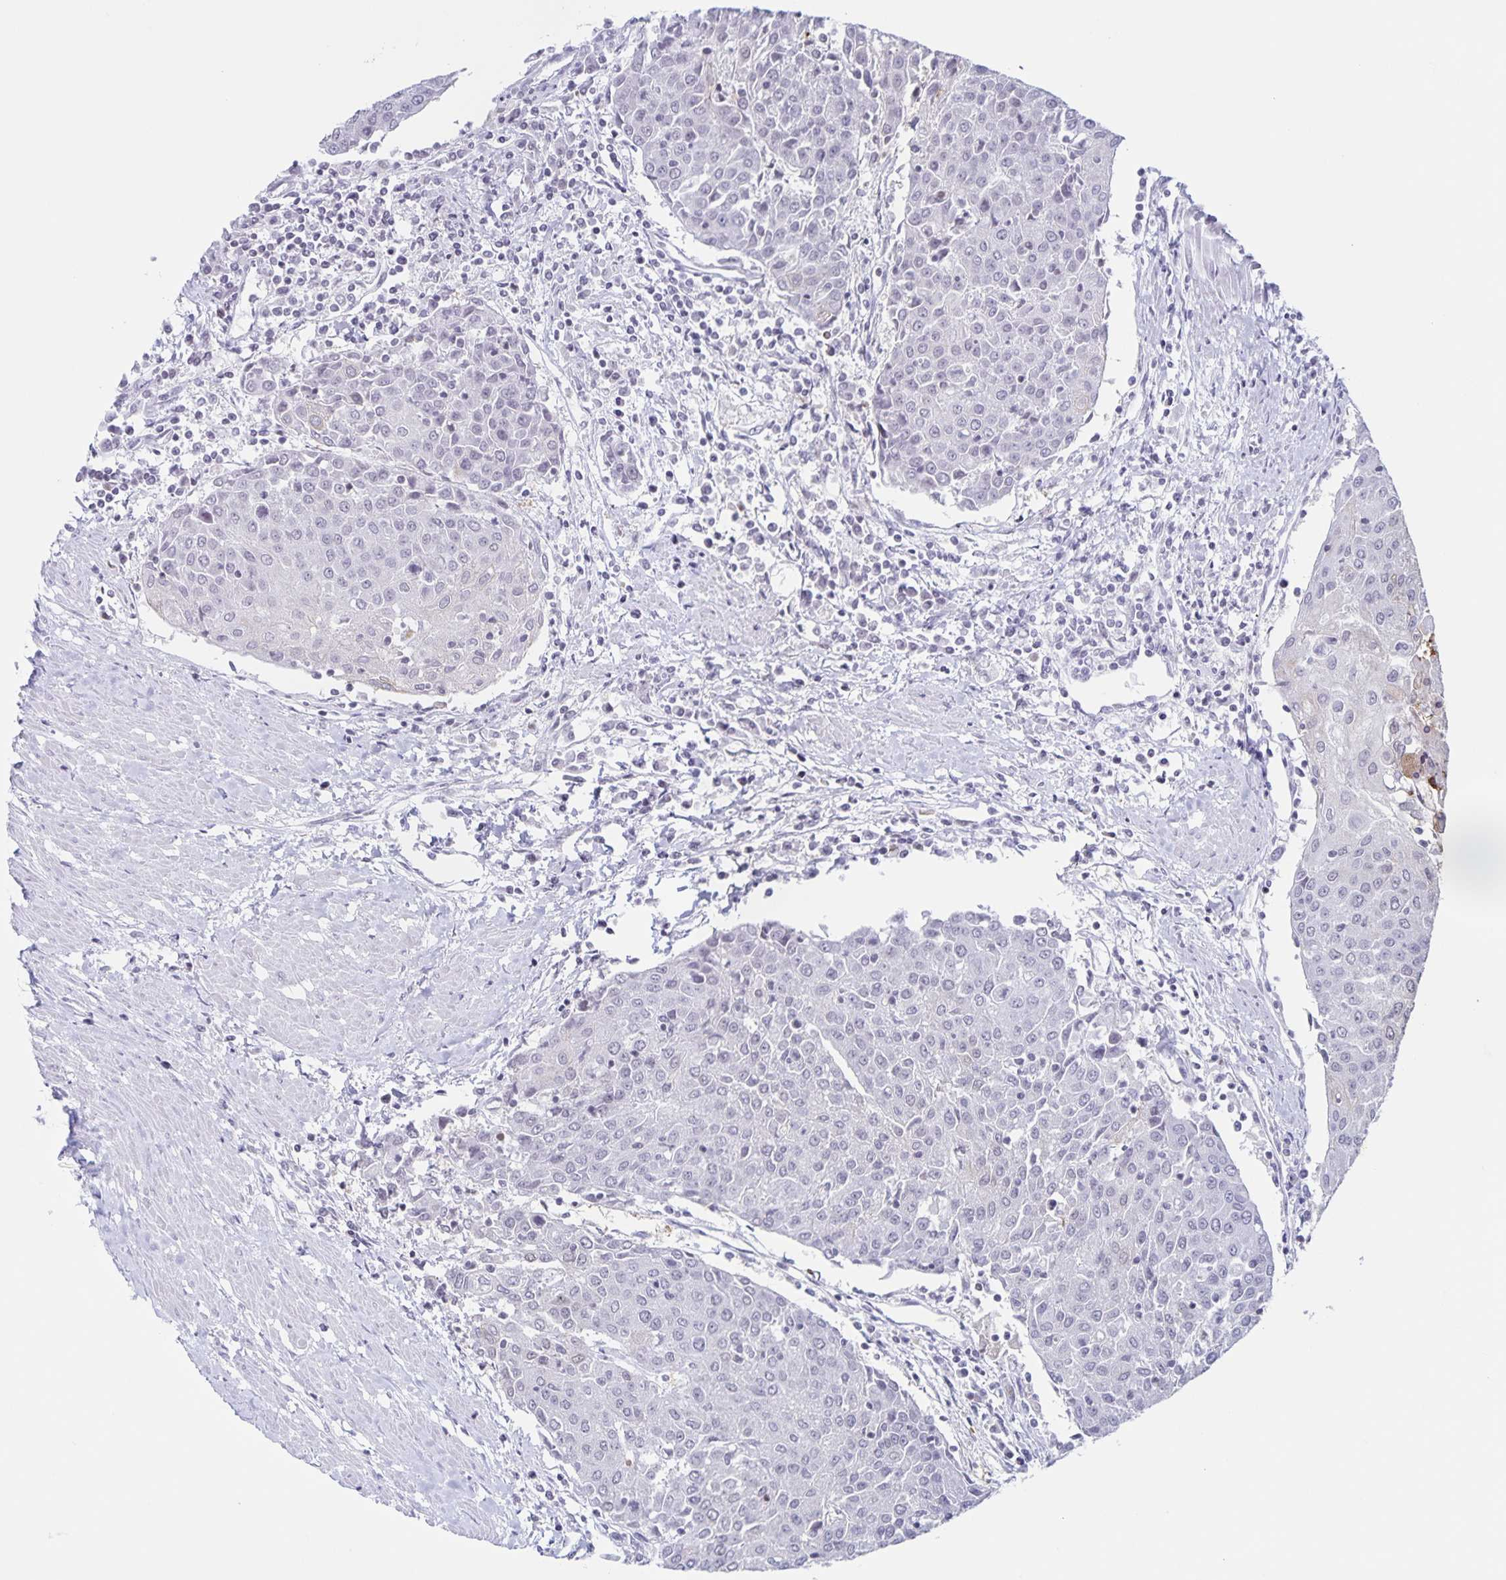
{"staining": {"intensity": "negative", "quantity": "none", "location": "none"}, "tissue": "urothelial cancer", "cell_type": "Tumor cells", "image_type": "cancer", "snomed": [{"axis": "morphology", "description": "Urothelial carcinoma, High grade"}, {"axis": "topography", "description": "Urinary bladder"}], "caption": "Immunohistochemical staining of human urothelial carcinoma (high-grade) demonstrates no significant staining in tumor cells. The staining is performed using DAB (3,3'-diaminobenzidine) brown chromogen with nuclei counter-stained in using hematoxylin.", "gene": "LCE6A", "patient": {"sex": "female", "age": 85}}